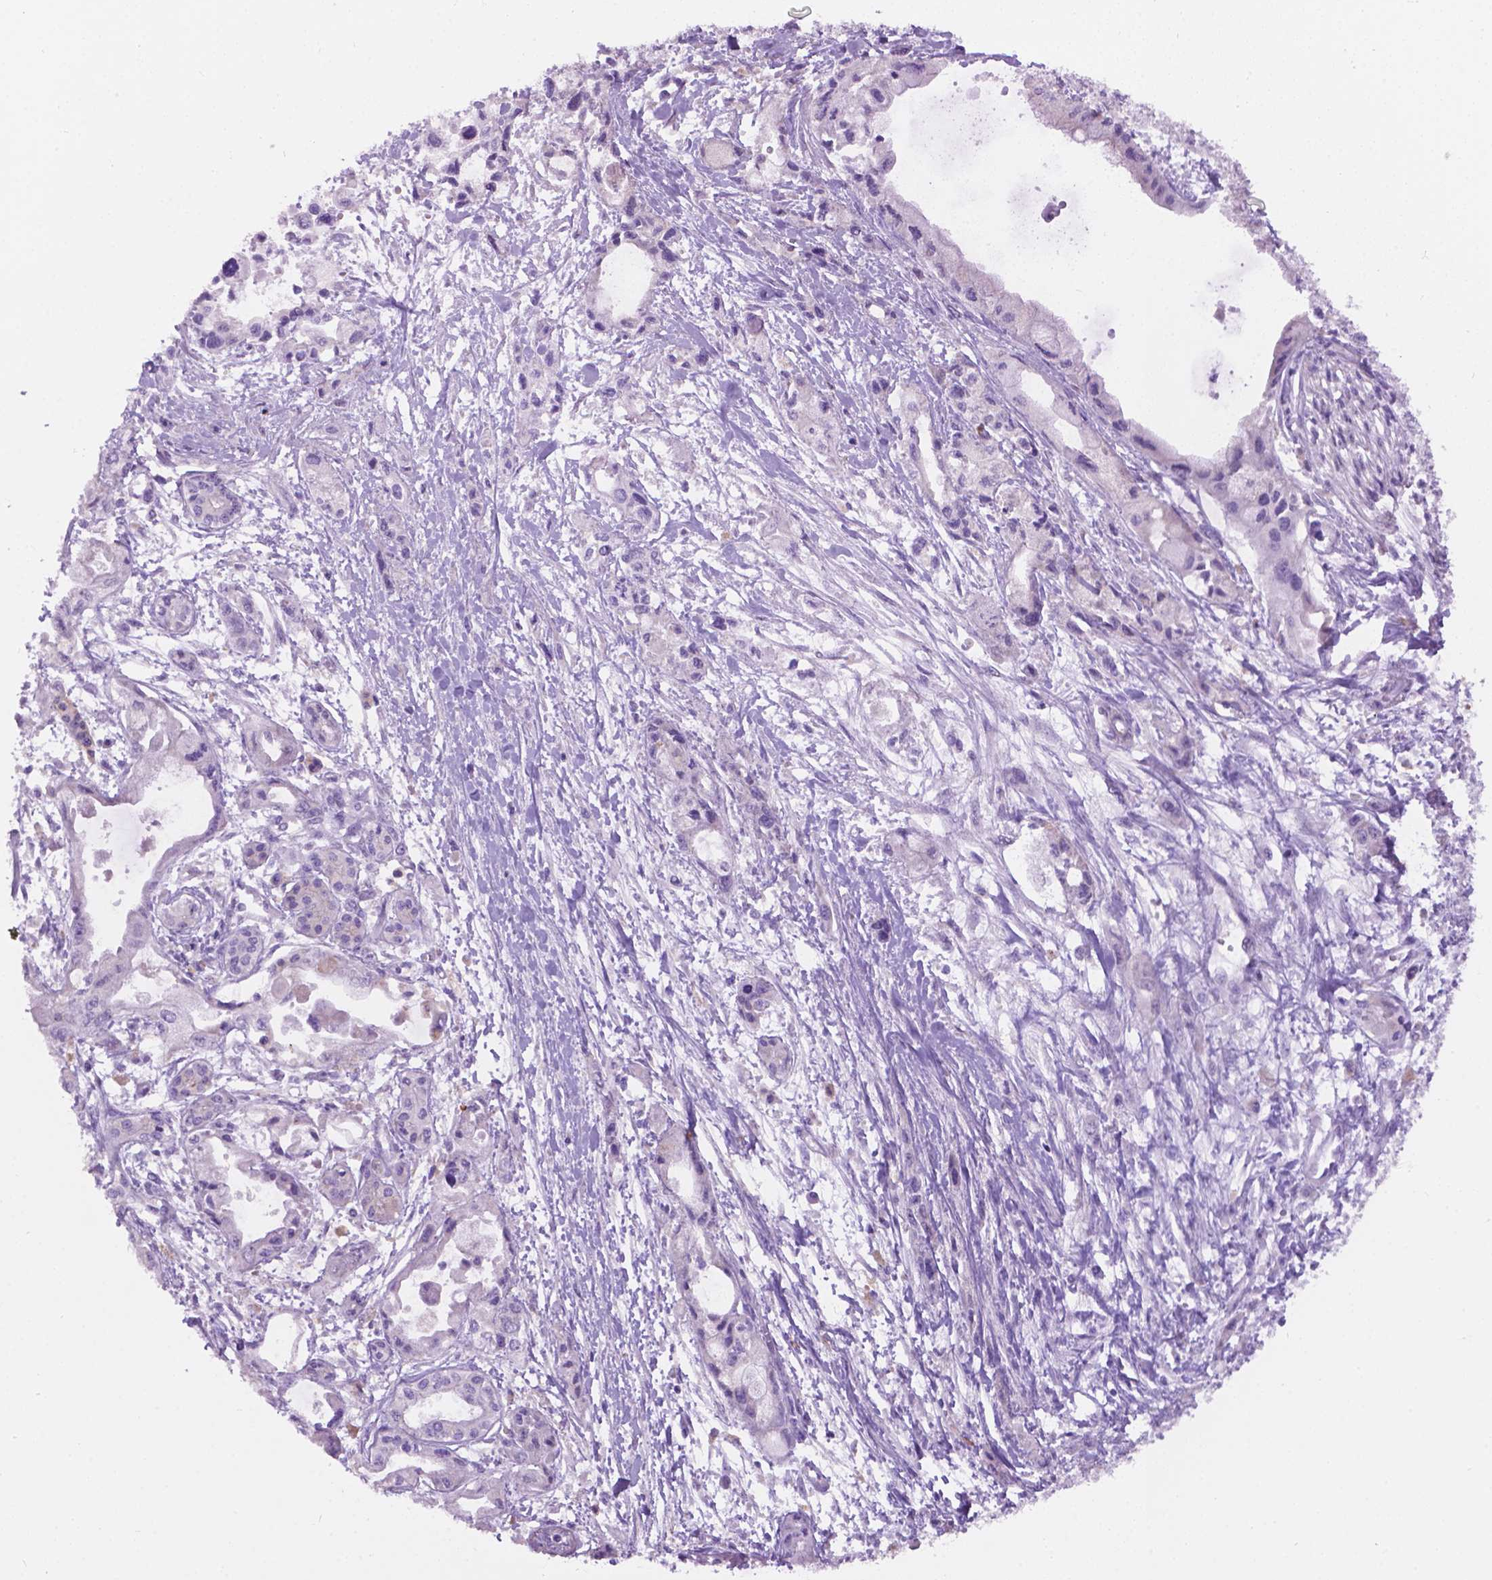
{"staining": {"intensity": "negative", "quantity": "none", "location": "none"}, "tissue": "pancreatic cancer", "cell_type": "Tumor cells", "image_type": "cancer", "snomed": [{"axis": "morphology", "description": "Adenocarcinoma, NOS"}, {"axis": "topography", "description": "Pancreas"}], "caption": "A high-resolution photomicrograph shows immunohistochemistry (IHC) staining of pancreatic cancer (adenocarcinoma), which demonstrates no significant staining in tumor cells. (Stains: DAB immunohistochemistry (IHC) with hematoxylin counter stain, Microscopy: brightfield microscopy at high magnification).", "gene": "CDH7", "patient": {"sex": "female", "age": 61}}